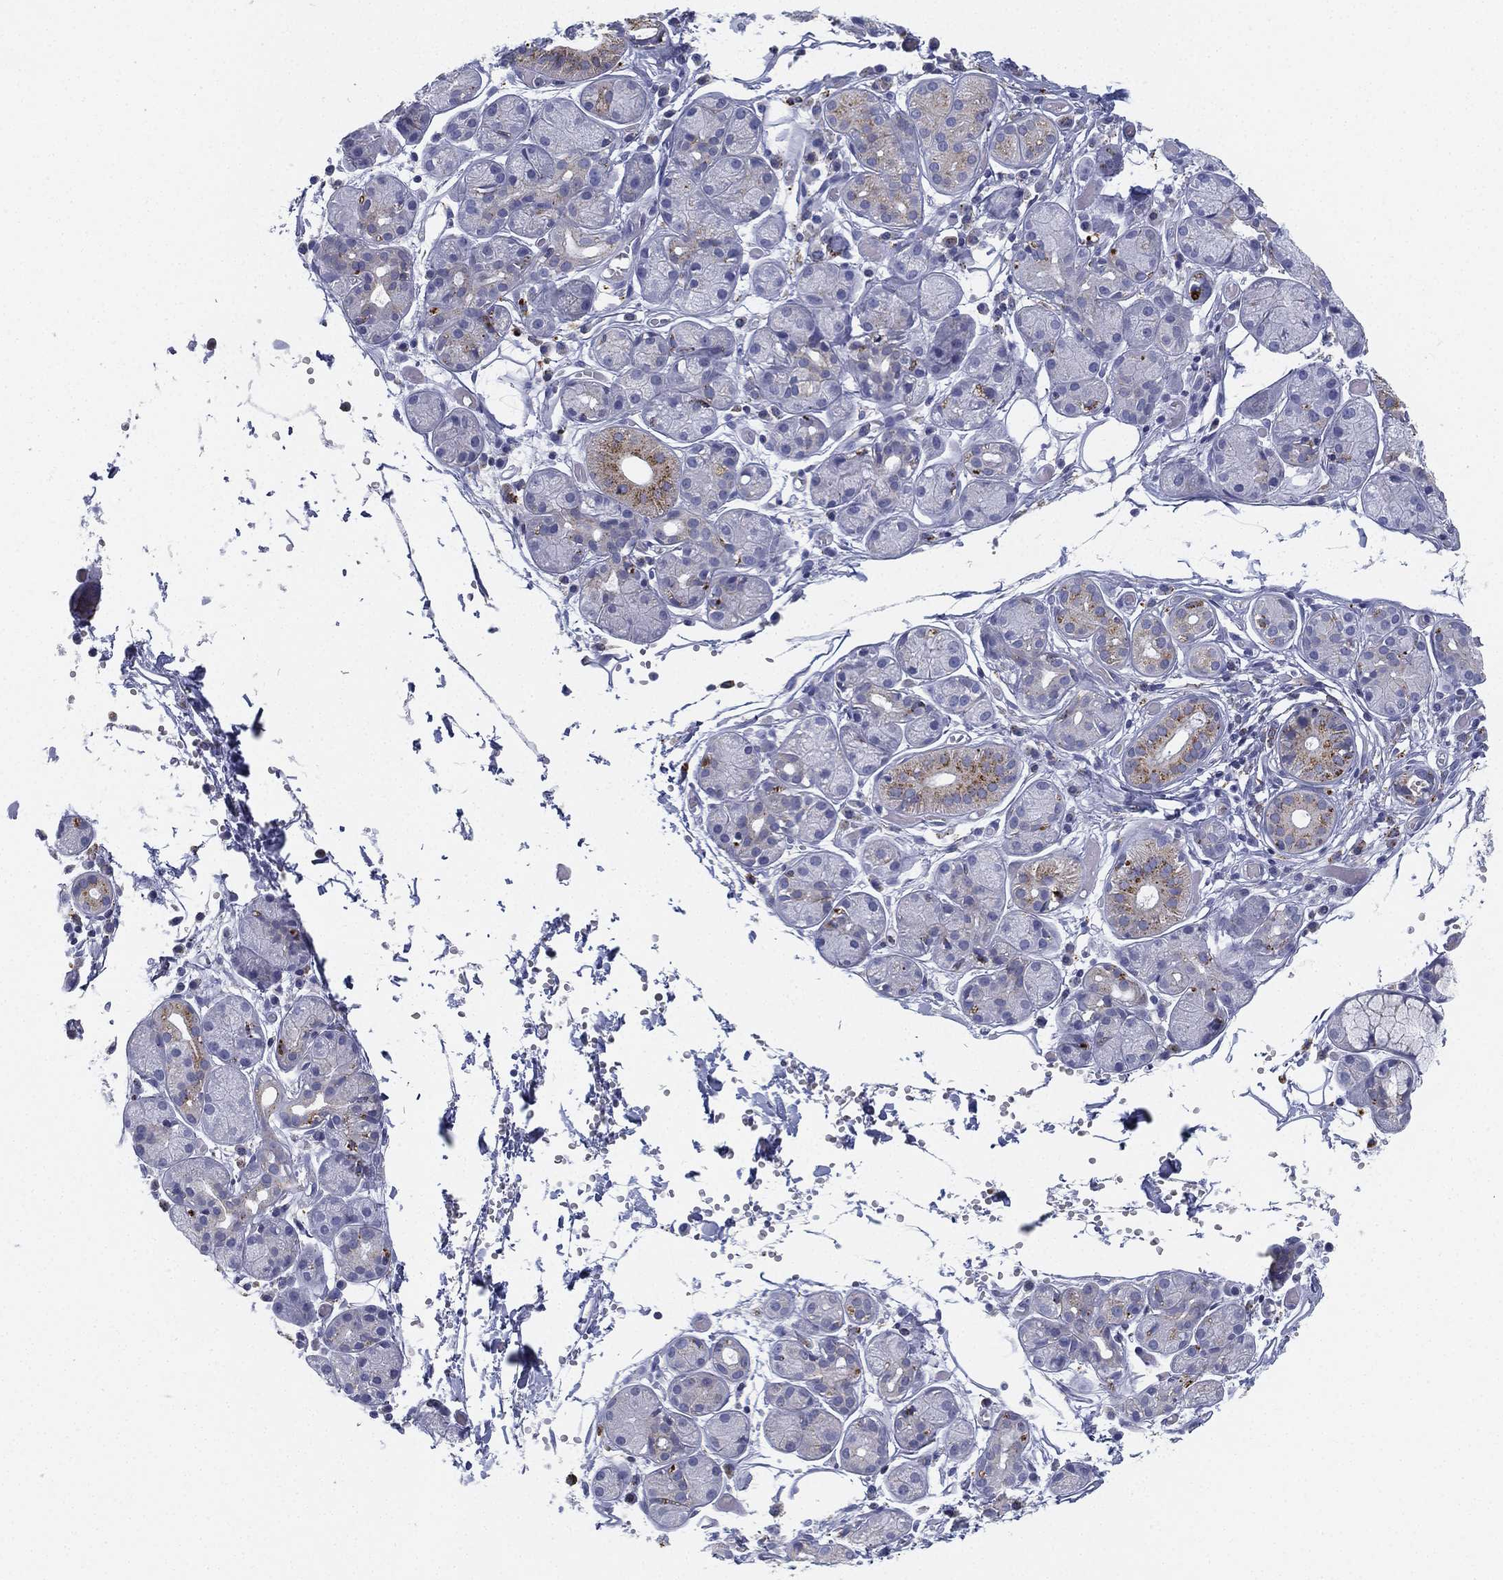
{"staining": {"intensity": "moderate", "quantity": "<25%", "location": "cytoplasmic/membranous"}, "tissue": "salivary gland", "cell_type": "Glandular cells", "image_type": "normal", "snomed": [{"axis": "morphology", "description": "Normal tissue, NOS"}, {"axis": "topography", "description": "Salivary gland"}, {"axis": "topography", "description": "Peripheral nerve tissue"}], "caption": "Approximately <25% of glandular cells in benign salivary gland display moderate cytoplasmic/membranous protein staining as visualized by brown immunohistochemical staining.", "gene": "NPC2", "patient": {"sex": "male", "age": 71}}